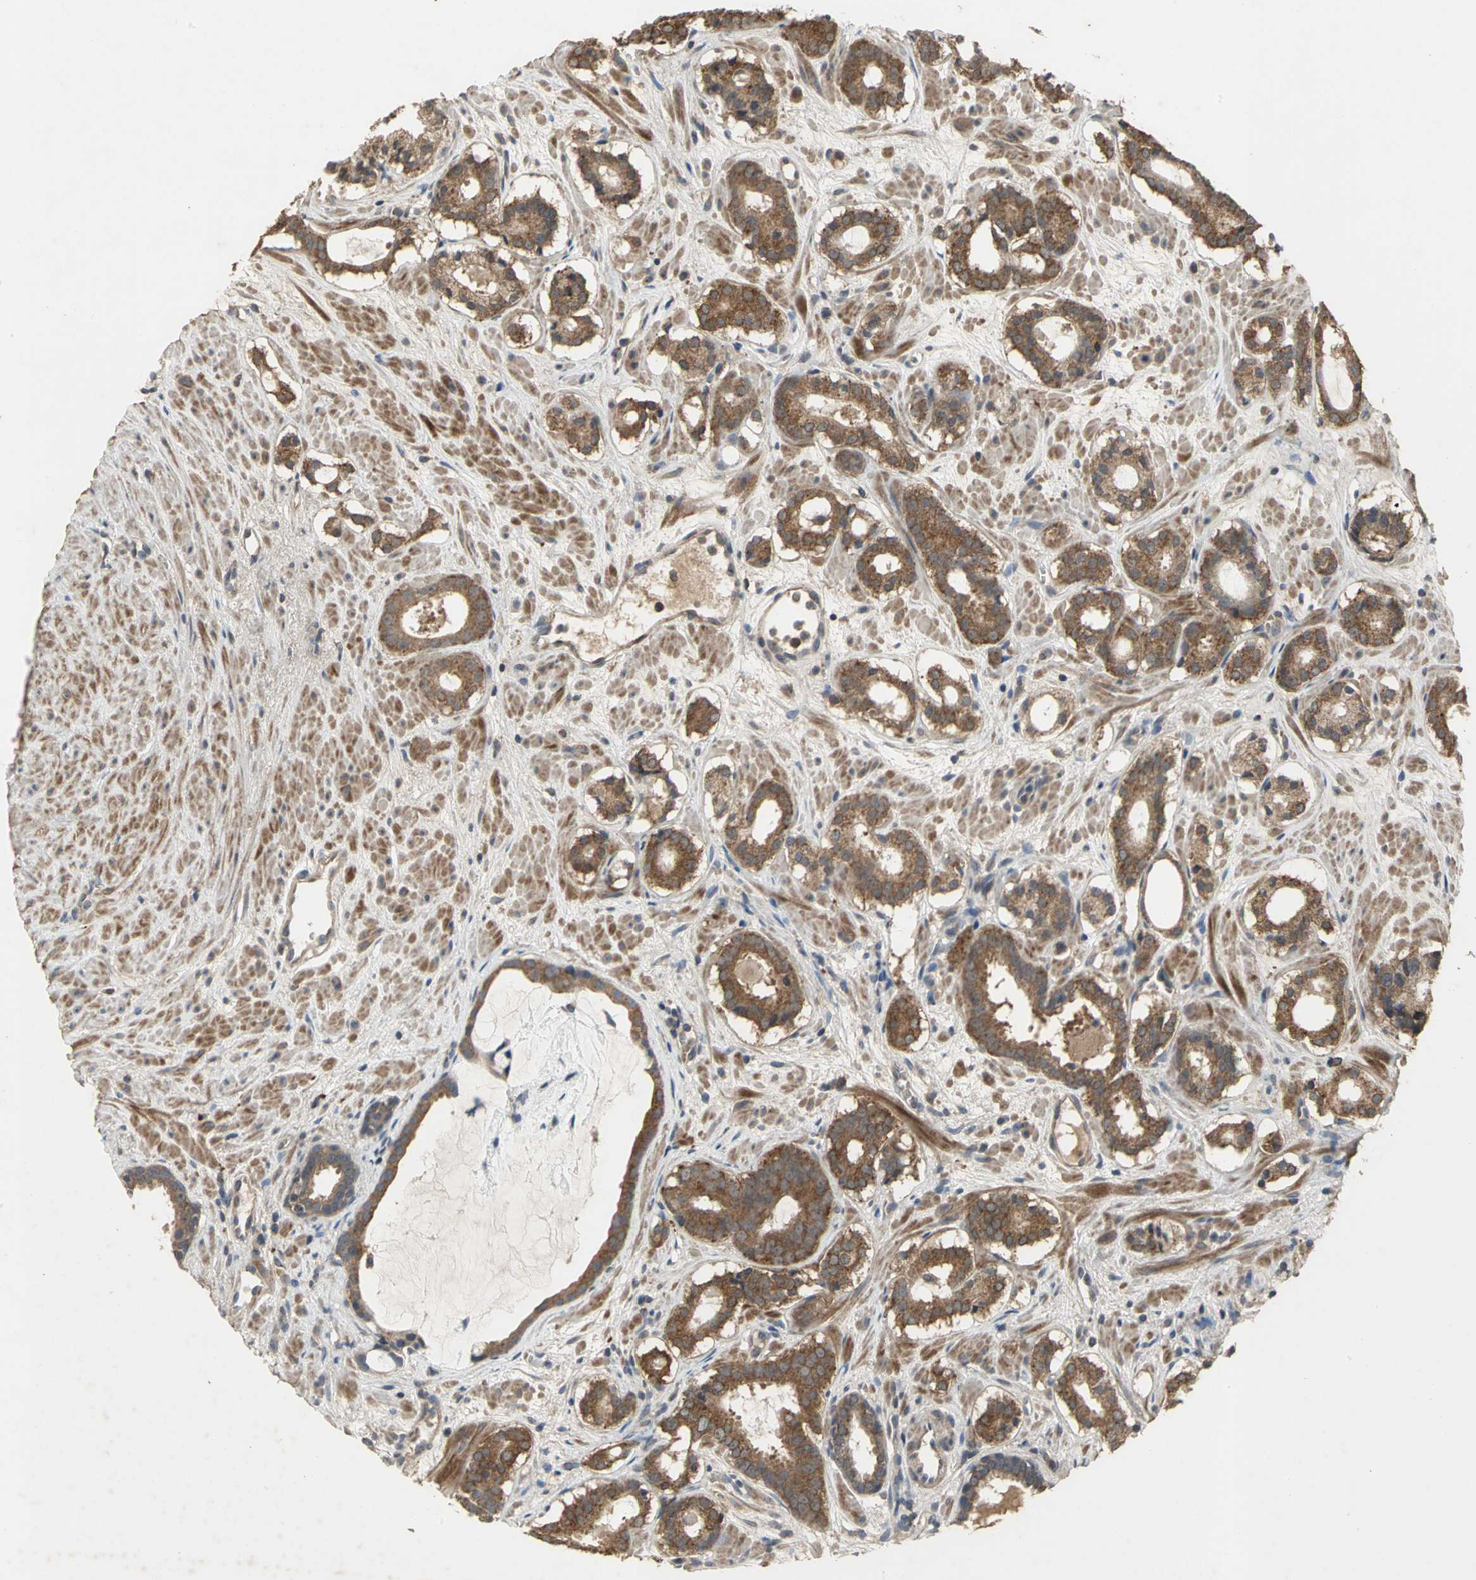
{"staining": {"intensity": "strong", "quantity": ">75%", "location": "cytoplasmic/membranous"}, "tissue": "prostate cancer", "cell_type": "Tumor cells", "image_type": "cancer", "snomed": [{"axis": "morphology", "description": "Adenocarcinoma, Low grade"}, {"axis": "topography", "description": "Prostate"}], "caption": "Immunohistochemical staining of human prostate cancer exhibits strong cytoplasmic/membranous protein expression in about >75% of tumor cells. Using DAB (brown) and hematoxylin (blue) stains, captured at high magnification using brightfield microscopy.", "gene": "KEAP1", "patient": {"sex": "male", "age": 57}}